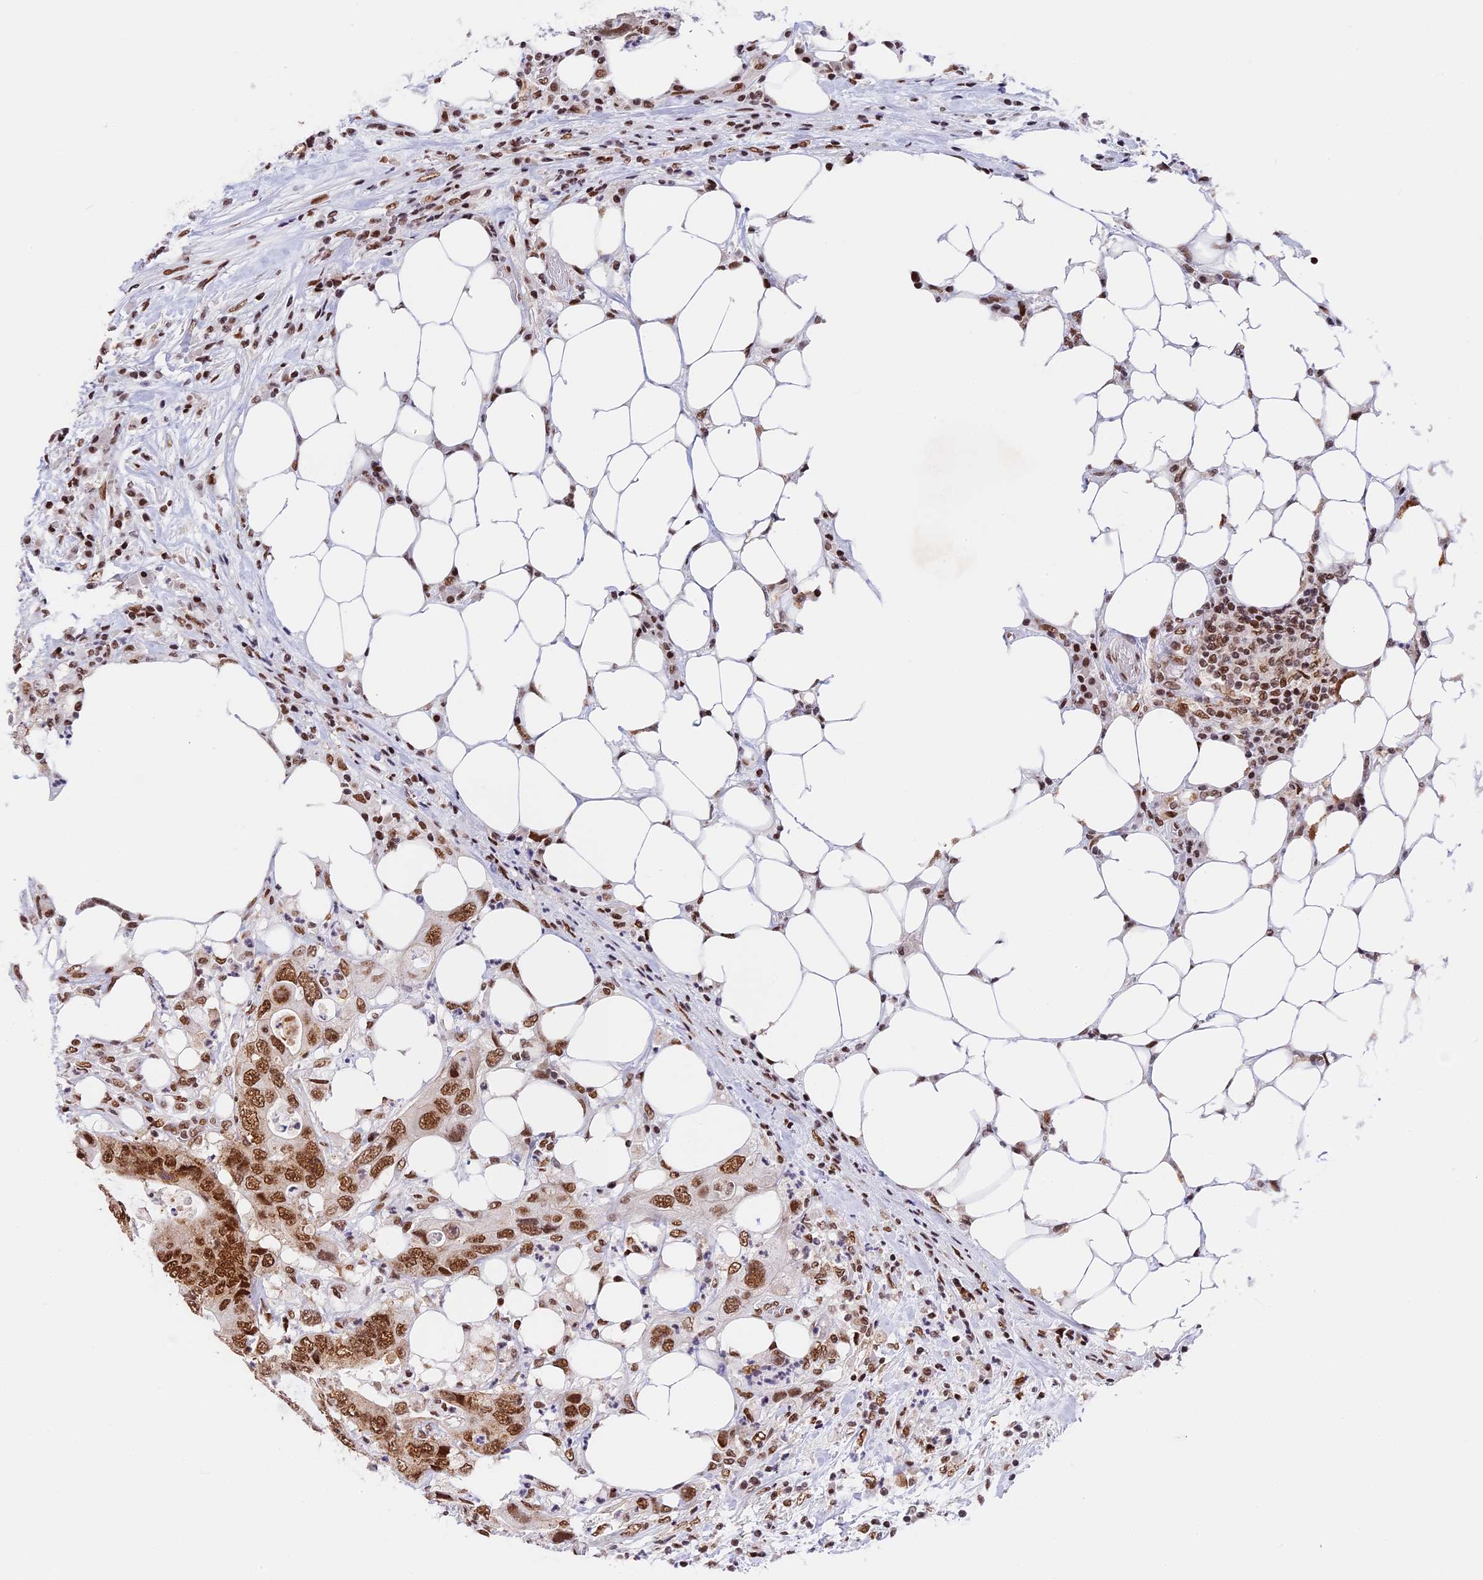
{"staining": {"intensity": "strong", "quantity": ">75%", "location": "nuclear"}, "tissue": "colorectal cancer", "cell_type": "Tumor cells", "image_type": "cancer", "snomed": [{"axis": "morphology", "description": "Adenocarcinoma, NOS"}, {"axis": "topography", "description": "Colon"}], "caption": "This is a histology image of immunohistochemistry (IHC) staining of colorectal adenocarcinoma, which shows strong expression in the nuclear of tumor cells.", "gene": "SBNO1", "patient": {"sex": "male", "age": 71}}